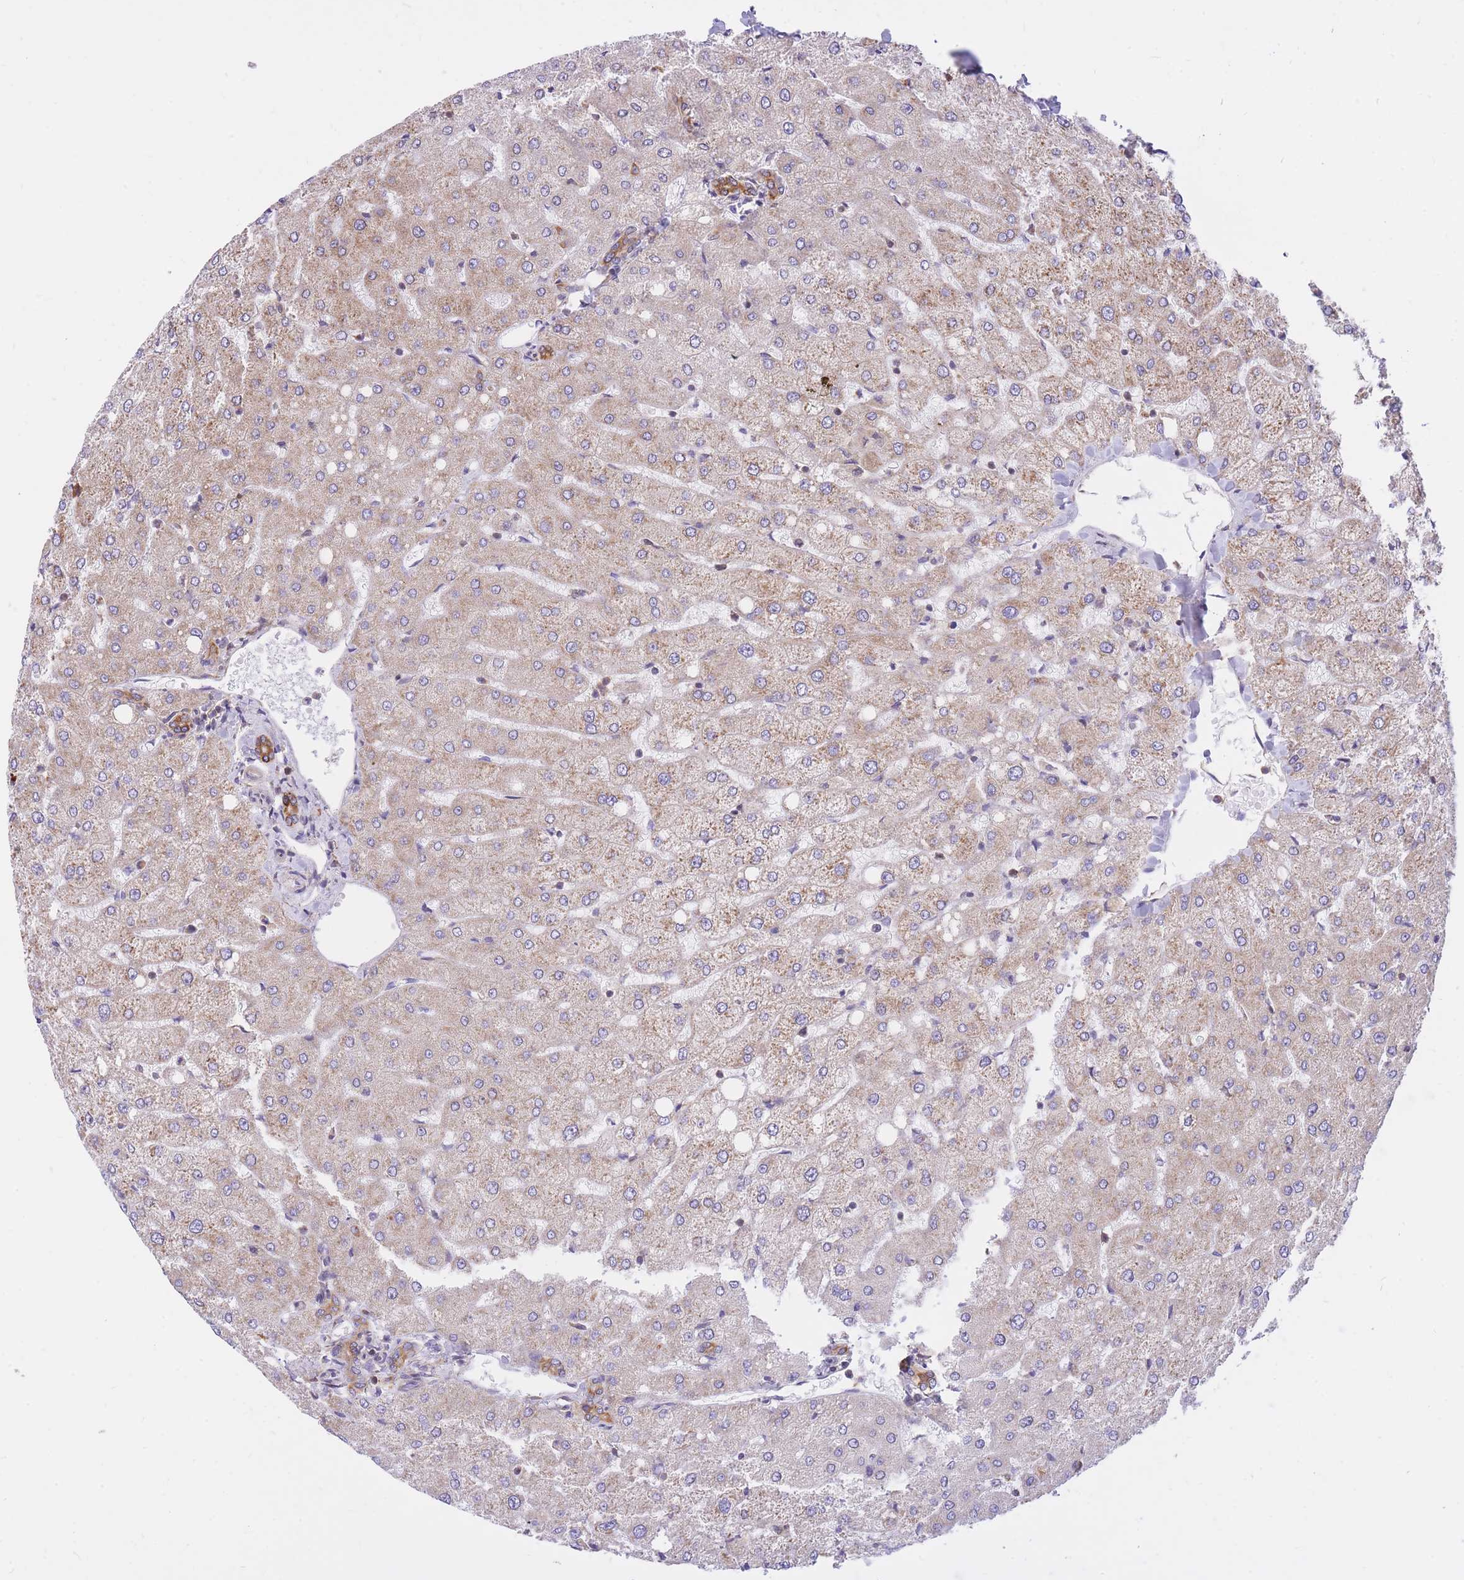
{"staining": {"intensity": "moderate", "quantity": ">75%", "location": "cytoplasmic/membranous"}, "tissue": "liver", "cell_type": "Cholangiocytes", "image_type": "normal", "snomed": [{"axis": "morphology", "description": "Normal tissue, NOS"}, {"axis": "topography", "description": "Liver"}], "caption": "The micrograph reveals a brown stain indicating the presence of a protein in the cytoplasmic/membranous of cholangiocytes in liver.", "gene": "GBP7", "patient": {"sex": "female", "age": 54}}